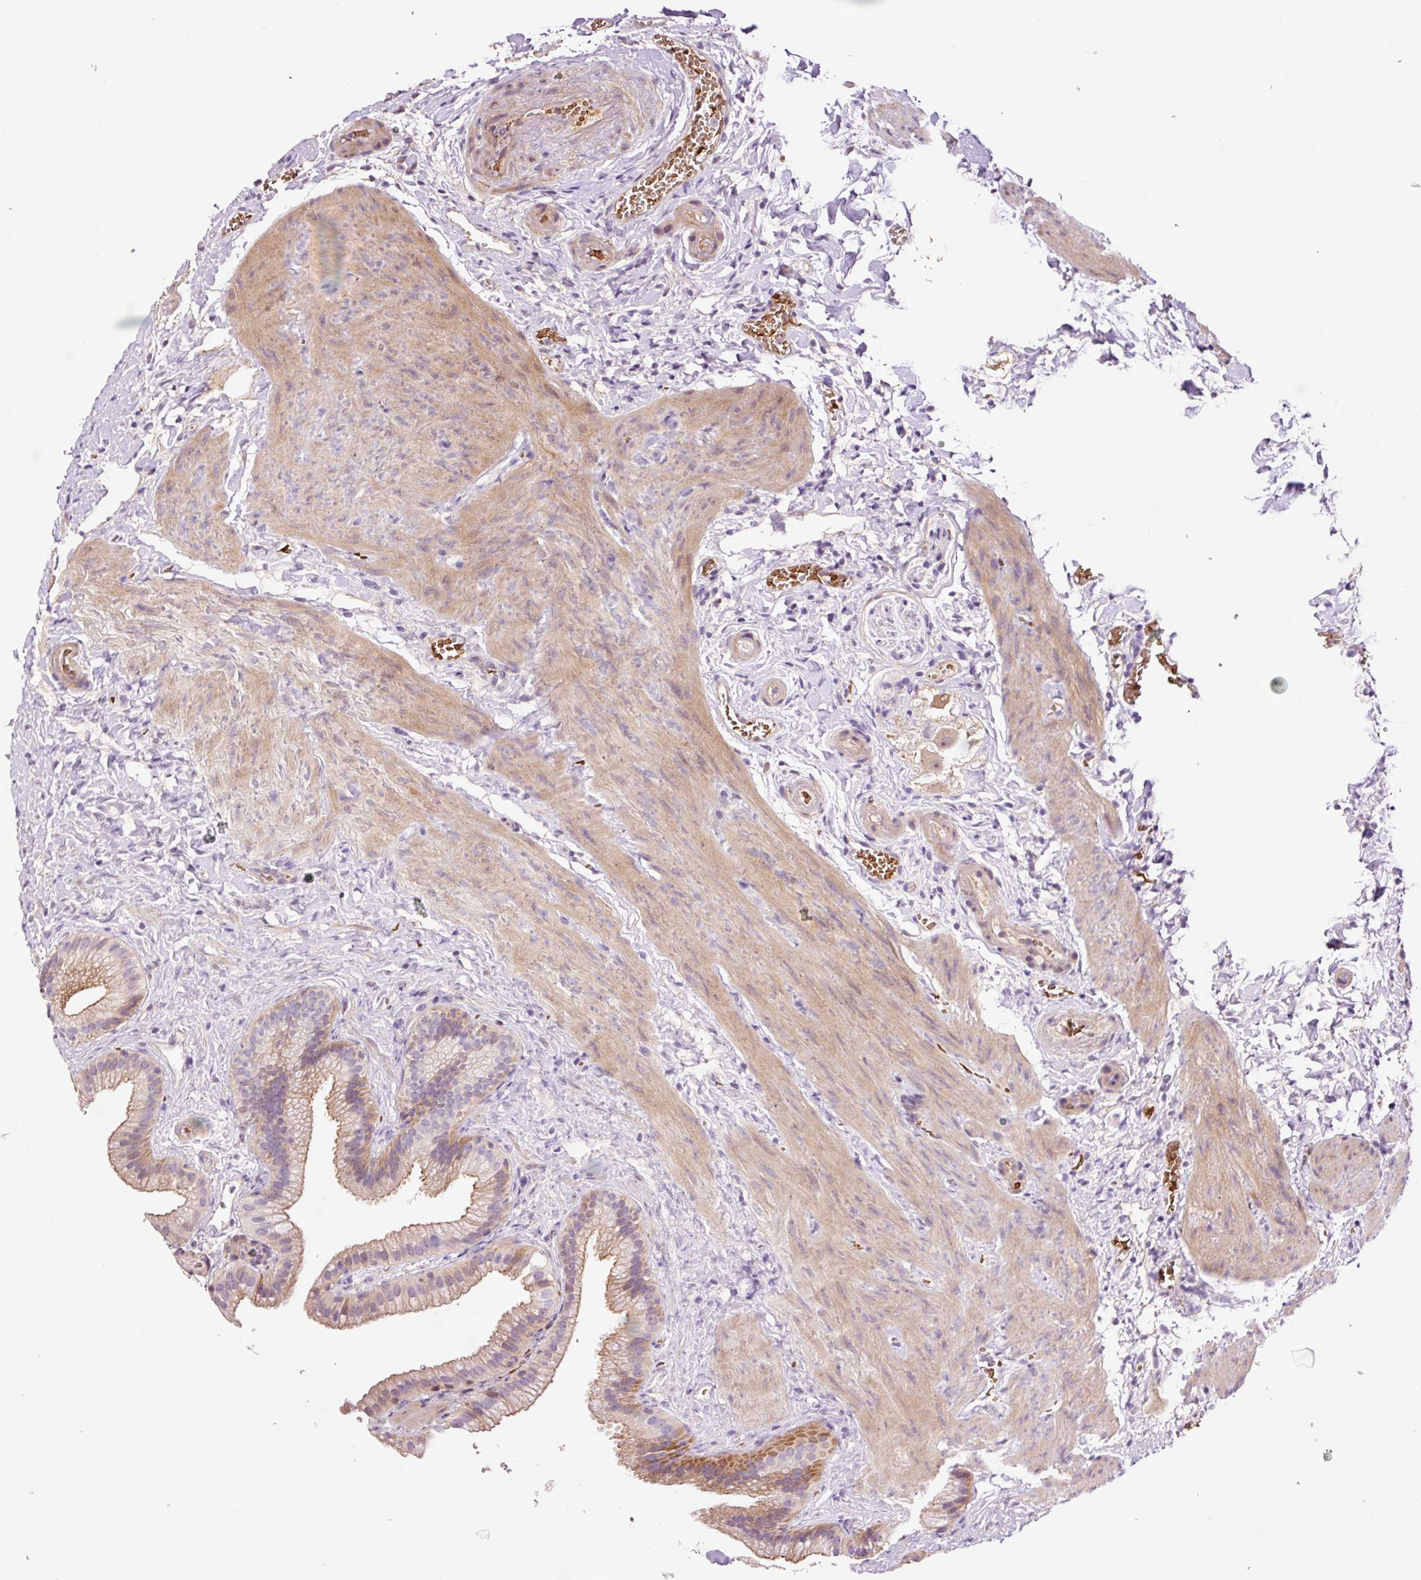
{"staining": {"intensity": "moderate", "quantity": "25%-75%", "location": "cytoplasmic/membranous"}, "tissue": "gallbladder", "cell_type": "Glandular cells", "image_type": "normal", "snomed": [{"axis": "morphology", "description": "Normal tissue, NOS"}, {"axis": "topography", "description": "Gallbladder"}], "caption": "This is a micrograph of immunohistochemistry staining of unremarkable gallbladder, which shows moderate staining in the cytoplasmic/membranous of glandular cells.", "gene": "TMEM235", "patient": {"sex": "female", "age": 63}}